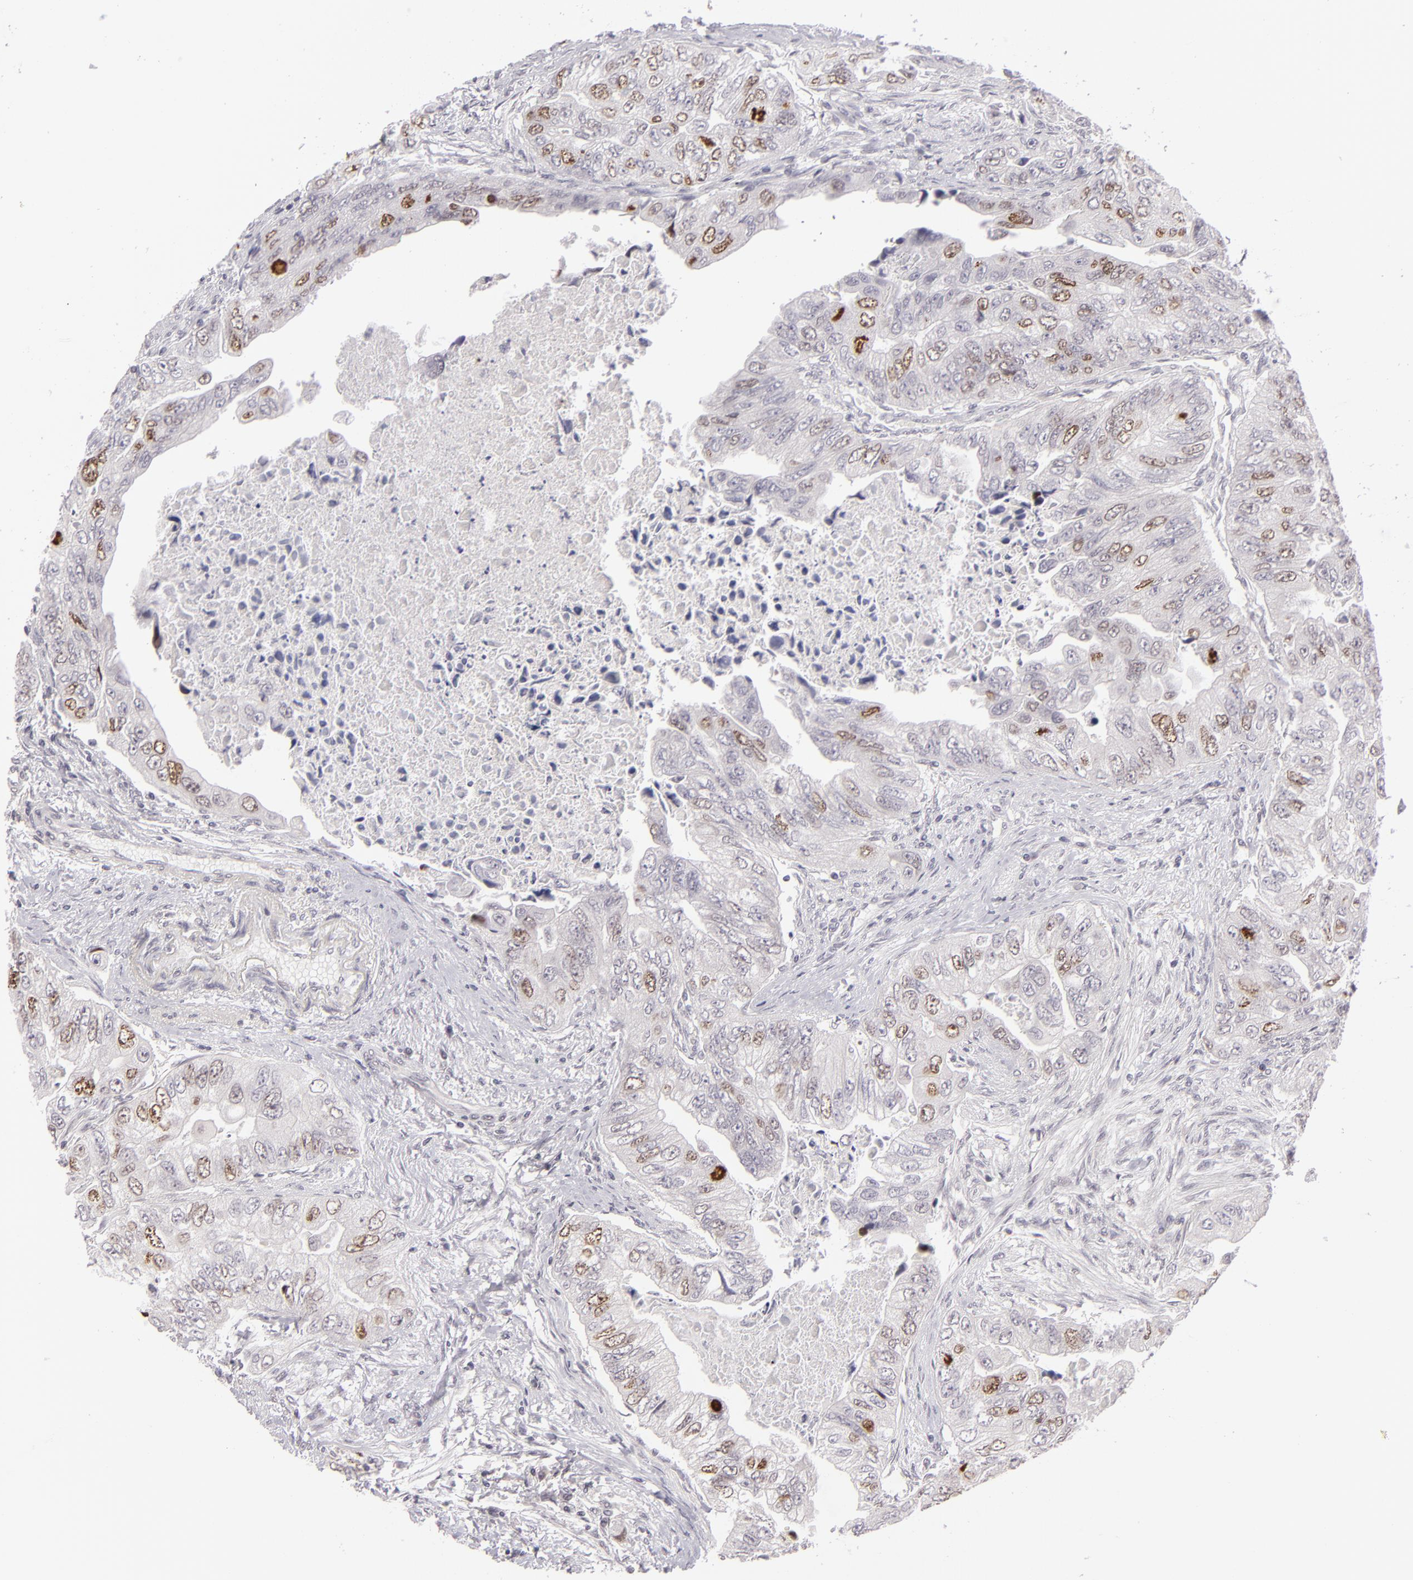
{"staining": {"intensity": "weak", "quantity": "25%-75%", "location": "nuclear"}, "tissue": "colorectal cancer", "cell_type": "Tumor cells", "image_type": "cancer", "snomed": [{"axis": "morphology", "description": "Adenocarcinoma, NOS"}, {"axis": "topography", "description": "Colon"}], "caption": "Human adenocarcinoma (colorectal) stained for a protein (brown) demonstrates weak nuclear positive expression in approximately 25%-75% of tumor cells.", "gene": "ZNF205", "patient": {"sex": "female", "age": 11}}